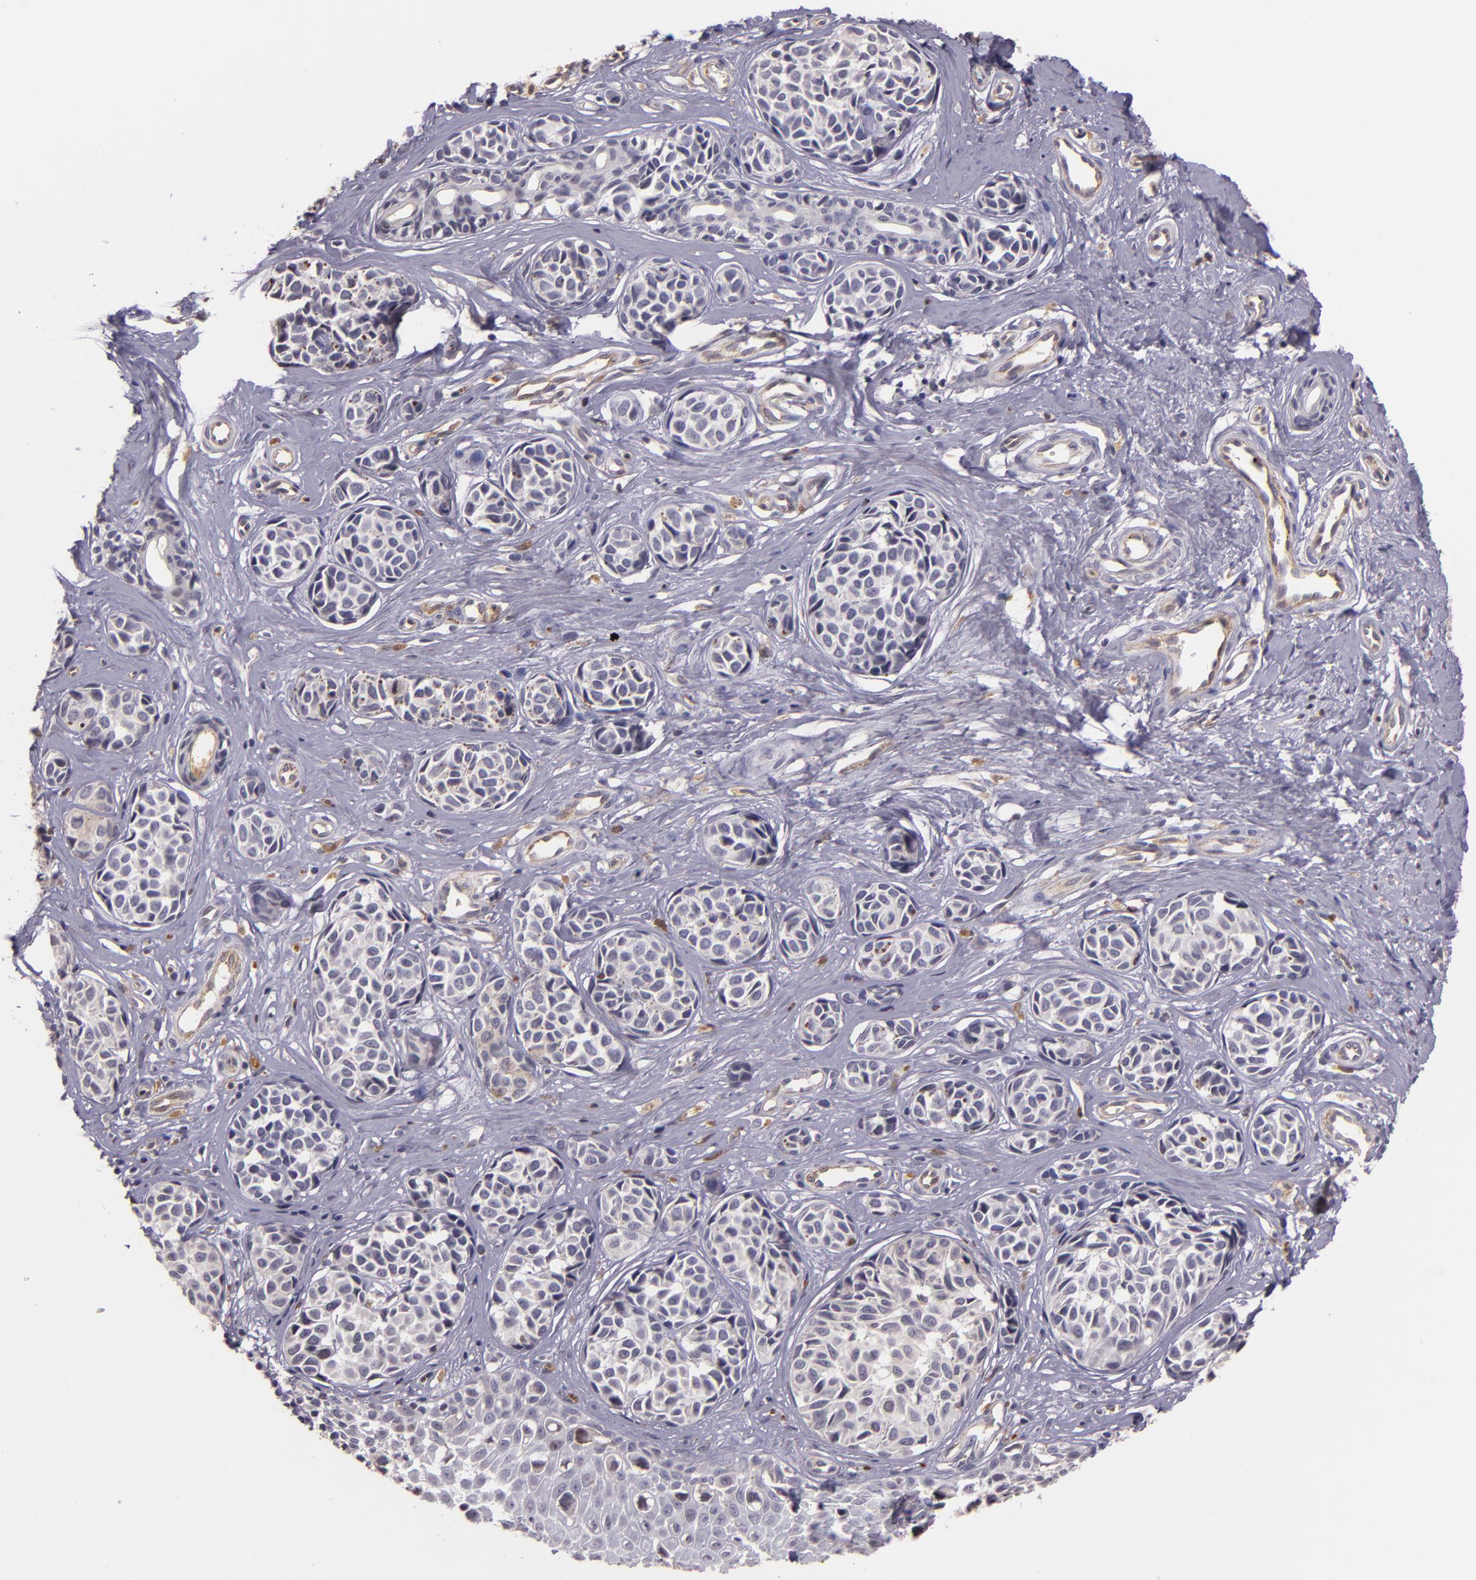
{"staining": {"intensity": "negative", "quantity": "none", "location": "none"}, "tissue": "melanoma", "cell_type": "Tumor cells", "image_type": "cancer", "snomed": [{"axis": "morphology", "description": "Malignant melanoma, NOS"}, {"axis": "topography", "description": "Skin"}], "caption": "The histopathology image displays no staining of tumor cells in melanoma. Brightfield microscopy of immunohistochemistry (IHC) stained with DAB (brown) and hematoxylin (blue), captured at high magnification.", "gene": "SYTL4", "patient": {"sex": "male", "age": 79}}